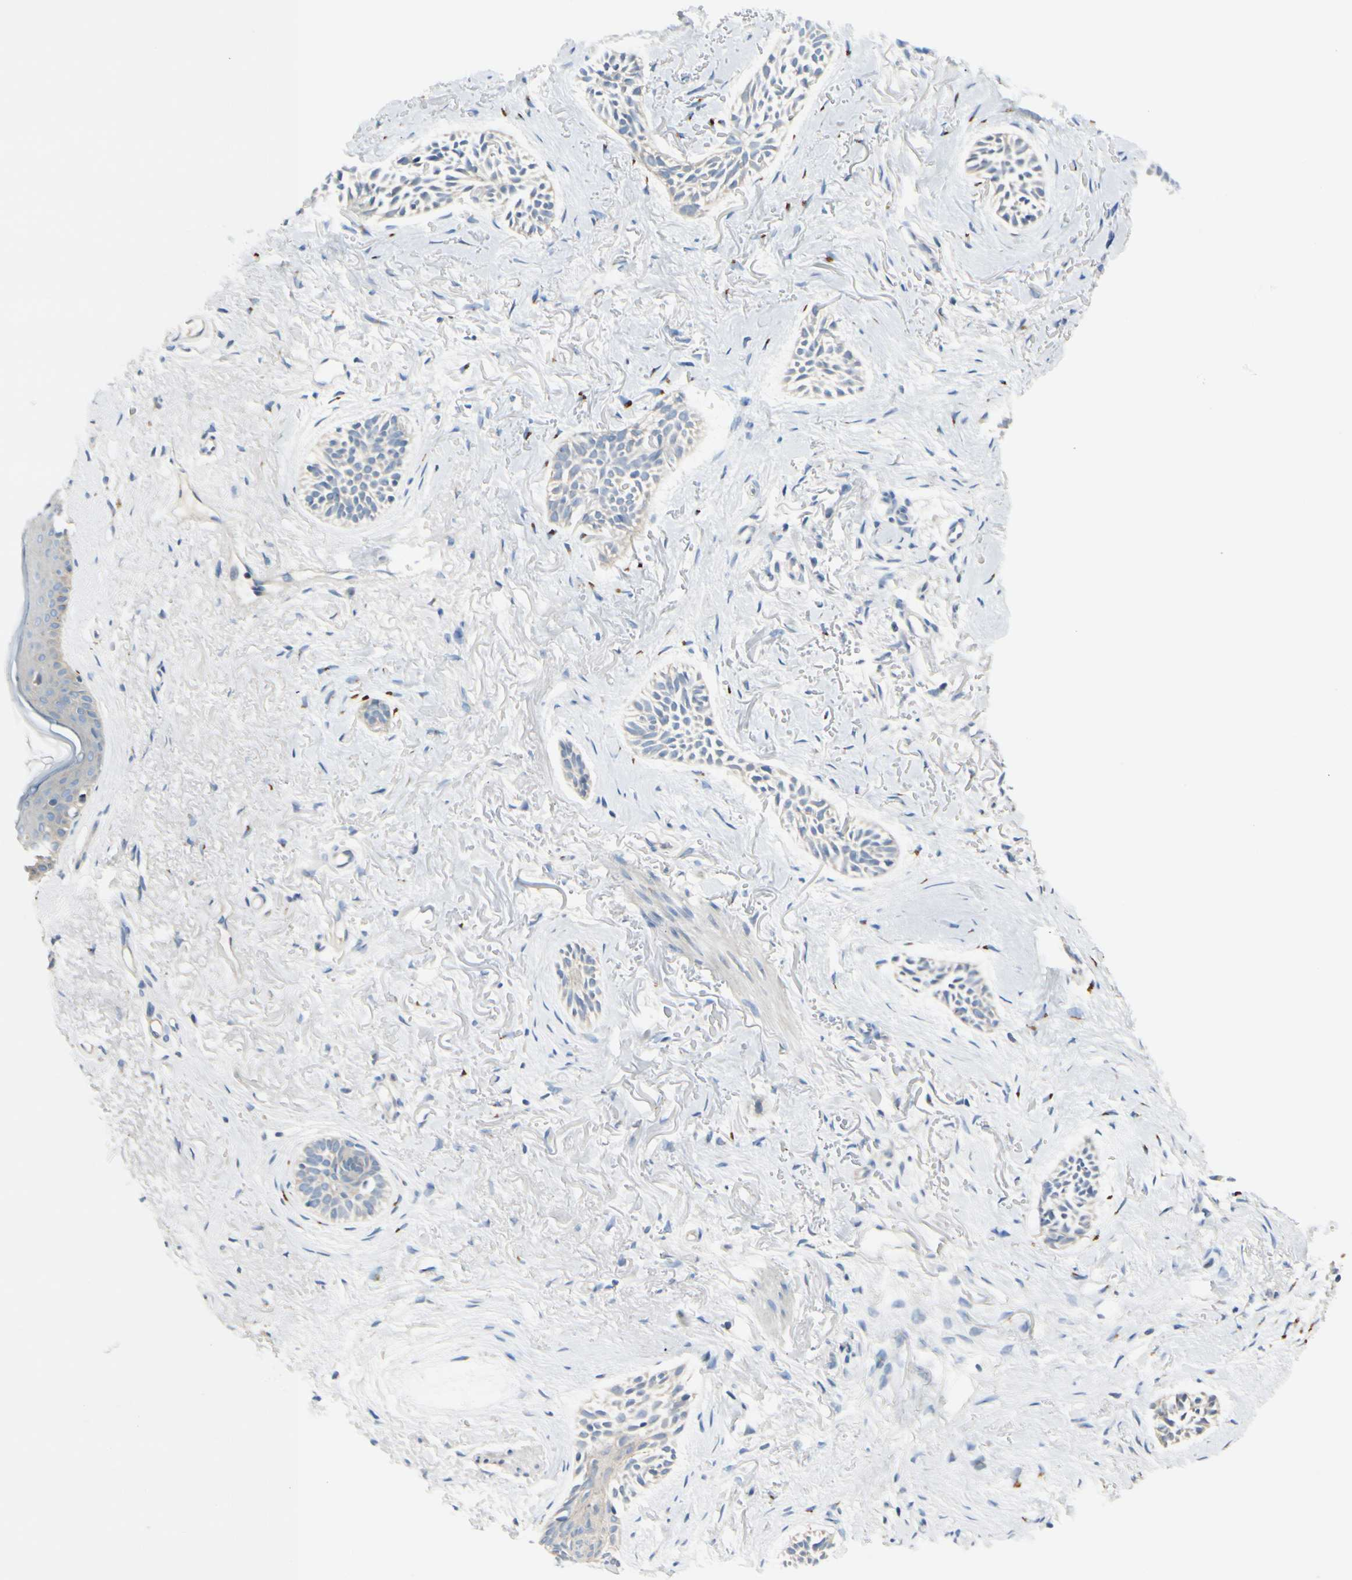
{"staining": {"intensity": "negative", "quantity": "none", "location": "none"}, "tissue": "skin cancer", "cell_type": "Tumor cells", "image_type": "cancer", "snomed": [{"axis": "morphology", "description": "Normal tissue, NOS"}, {"axis": "morphology", "description": "Basal cell carcinoma"}, {"axis": "topography", "description": "Skin"}], "caption": "Photomicrograph shows no protein staining in tumor cells of basal cell carcinoma (skin) tissue. (DAB (3,3'-diaminobenzidine) immunohistochemistry visualized using brightfield microscopy, high magnification).", "gene": "GALNT5", "patient": {"sex": "female", "age": 84}}